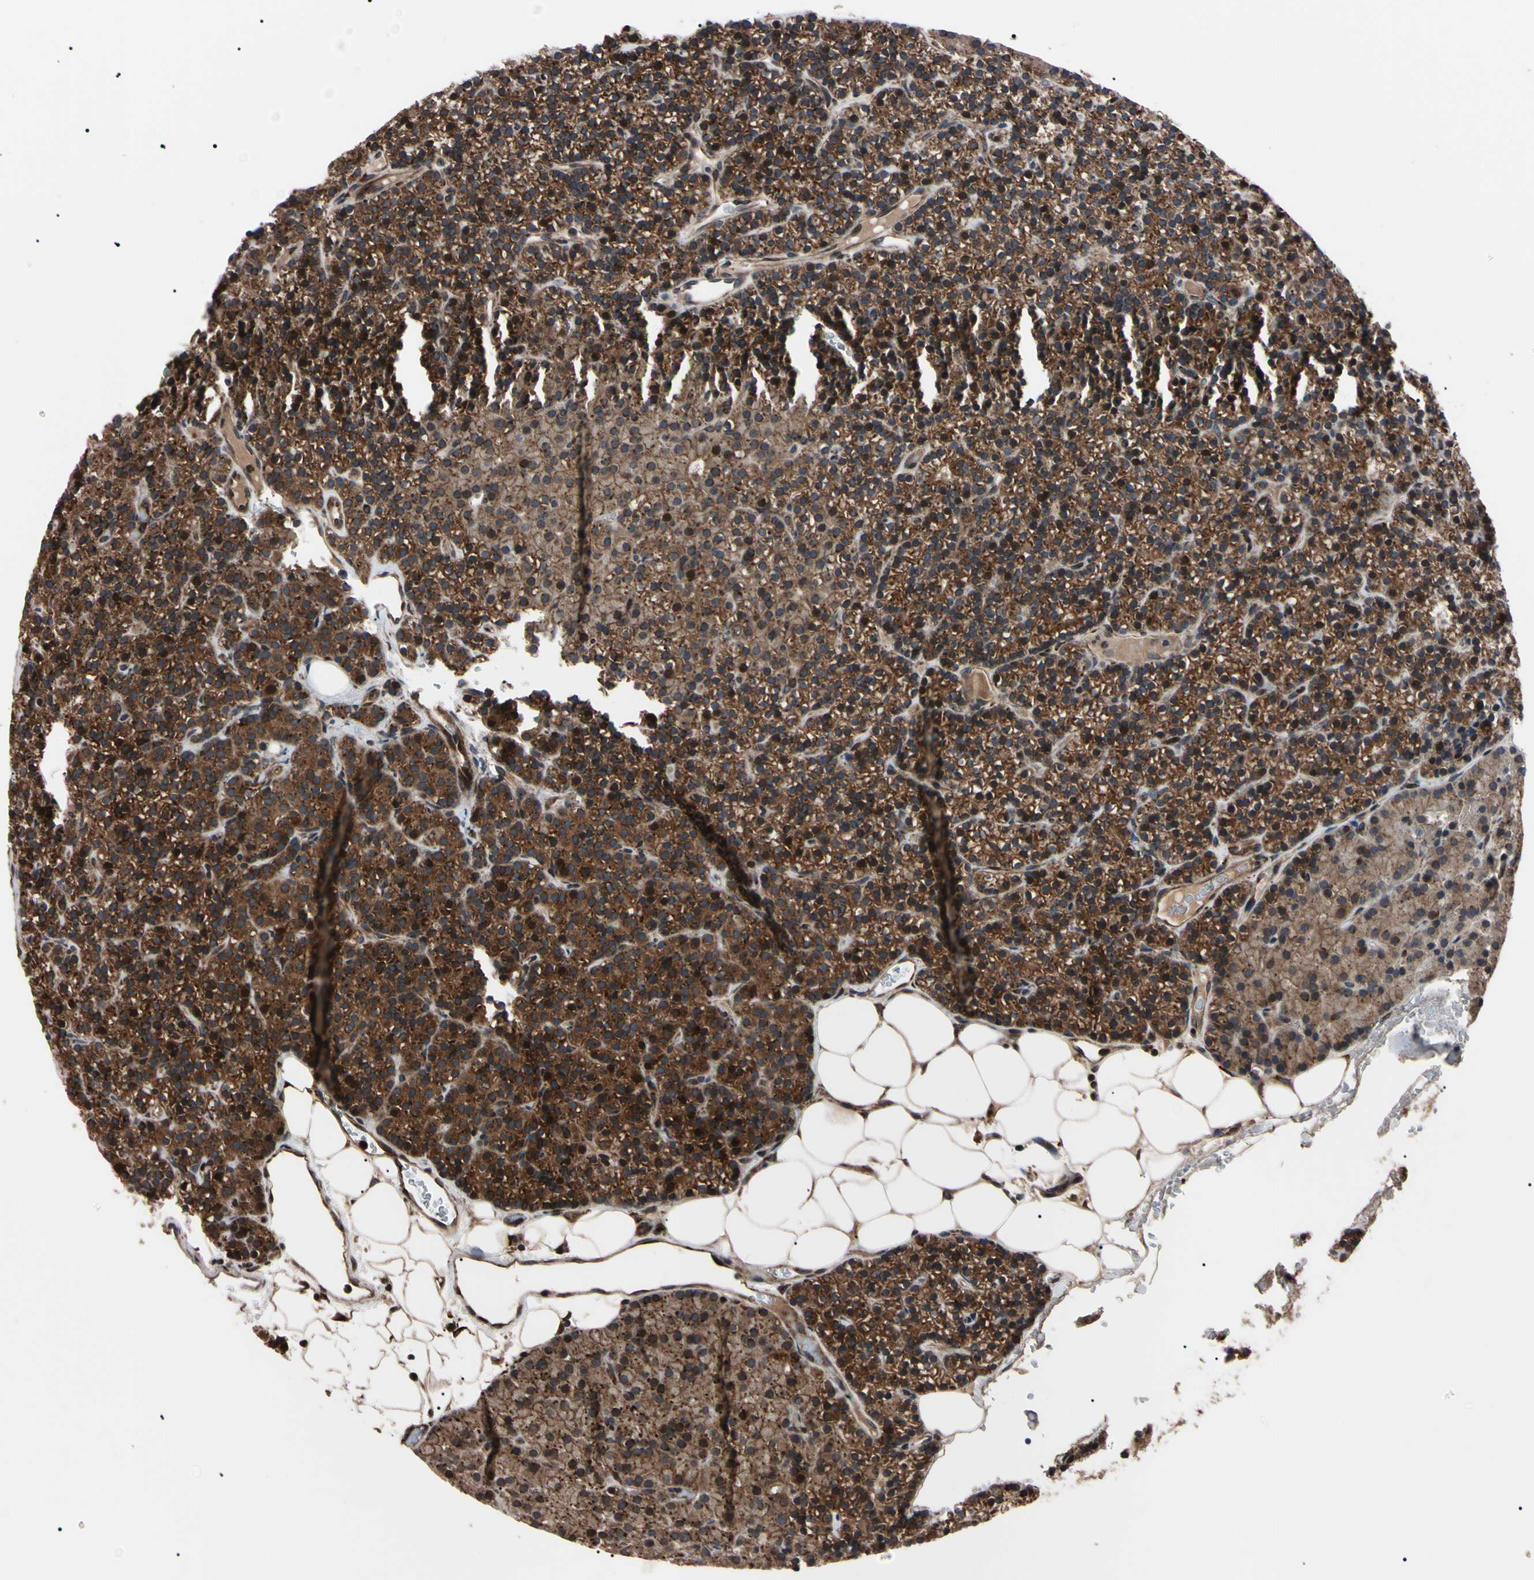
{"staining": {"intensity": "strong", "quantity": ">75%", "location": "cytoplasmic/membranous"}, "tissue": "parathyroid gland", "cell_type": "Glandular cells", "image_type": "normal", "snomed": [{"axis": "morphology", "description": "Normal tissue, NOS"}, {"axis": "morphology", "description": "Hyperplasia, NOS"}, {"axis": "topography", "description": "Parathyroid gland"}], "caption": "Protein staining by immunohistochemistry reveals strong cytoplasmic/membranous expression in approximately >75% of glandular cells in normal parathyroid gland.", "gene": "GUCY1B1", "patient": {"sex": "male", "age": 44}}